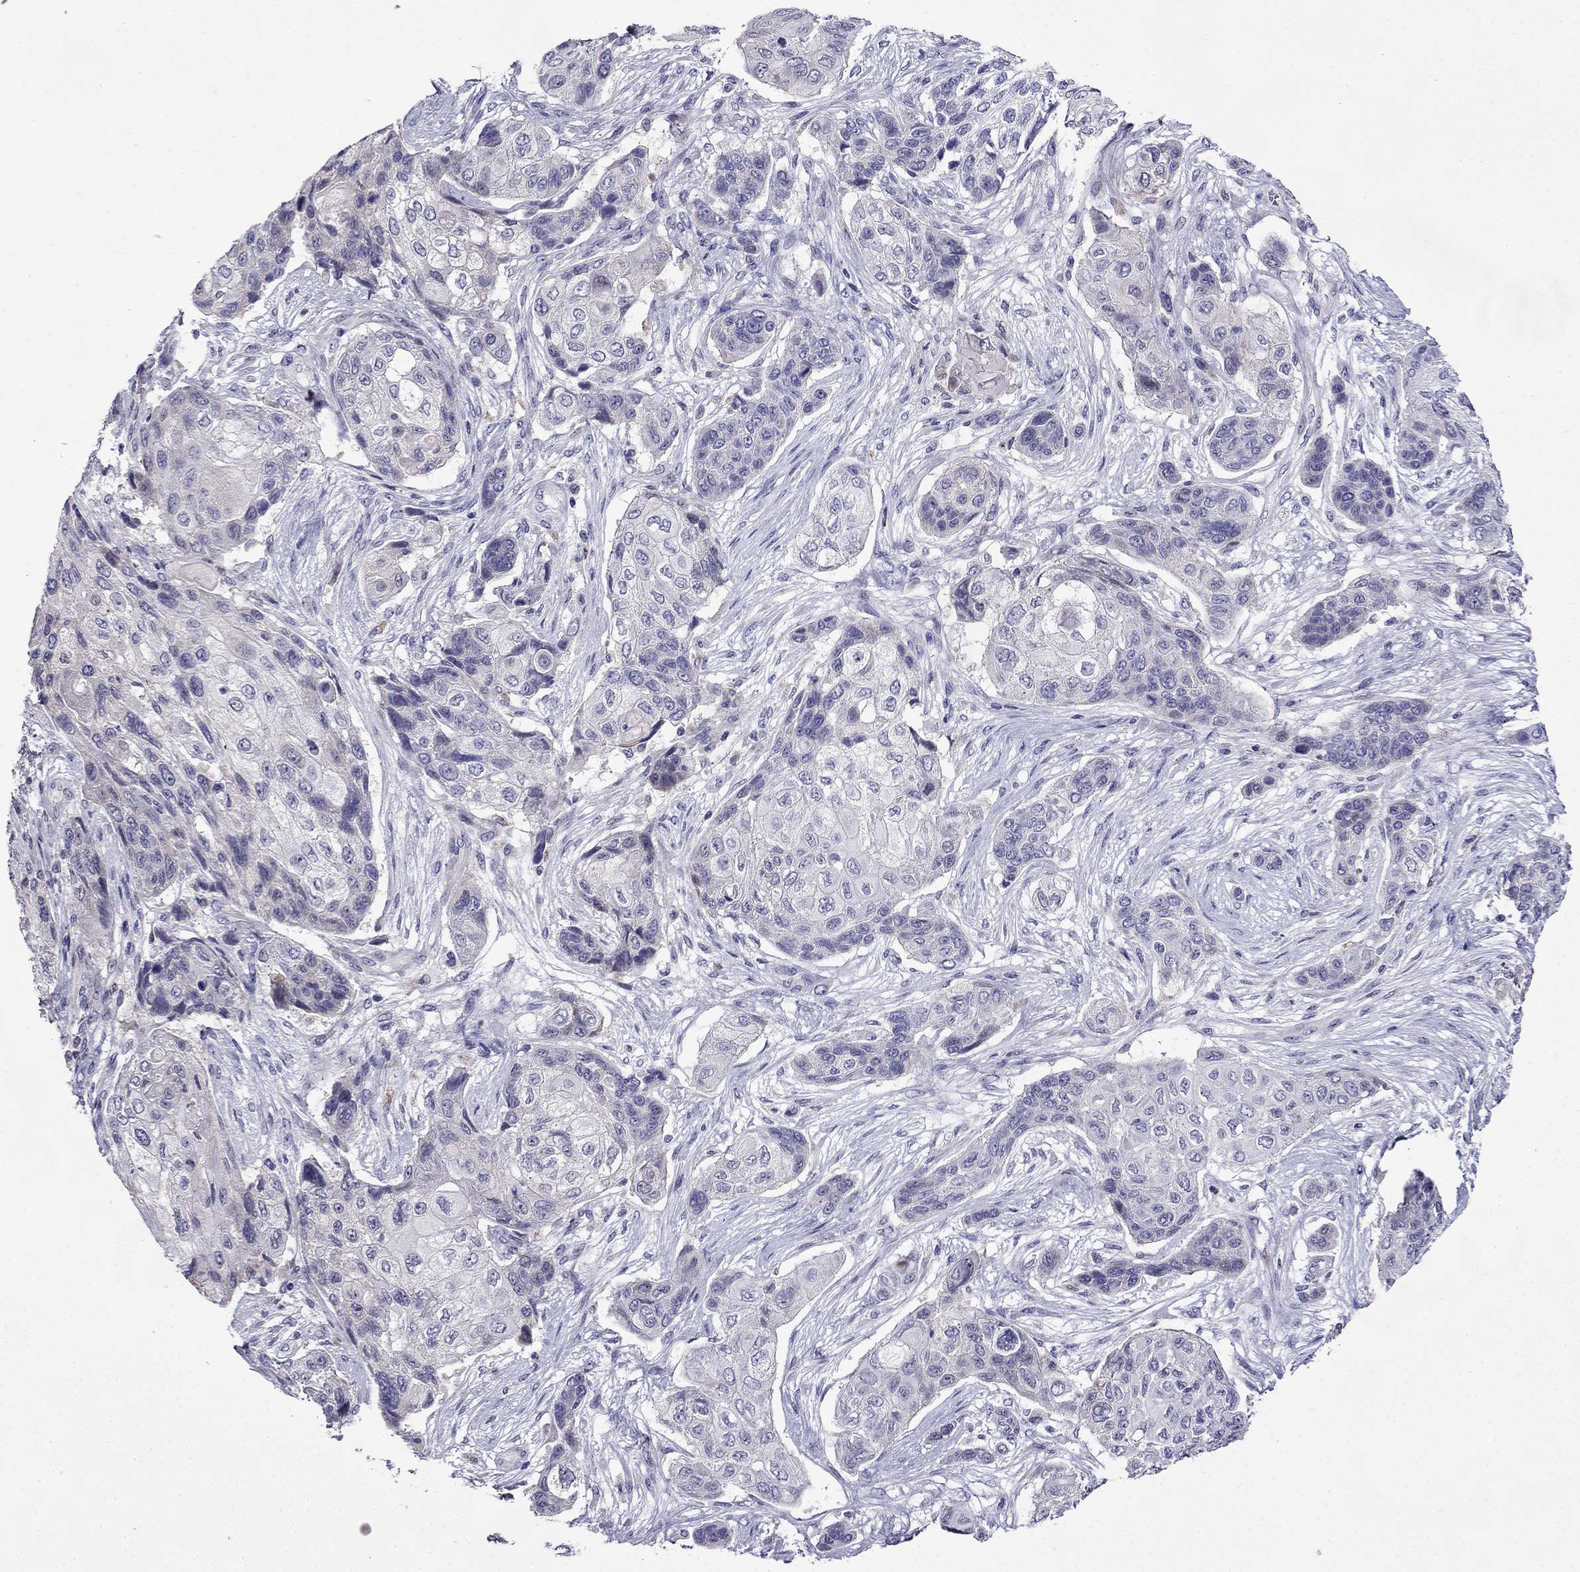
{"staining": {"intensity": "negative", "quantity": "none", "location": "none"}, "tissue": "lung cancer", "cell_type": "Tumor cells", "image_type": "cancer", "snomed": [{"axis": "morphology", "description": "Squamous cell carcinoma, NOS"}, {"axis": "topography", "description": "Lung"}], "caption": "This is an IHC micrograph of human squamous cell carcinoma (lung). There is no staining in tumor cells.", "gene": "PI16", "patient": {"sex": "male", "age": 69}}